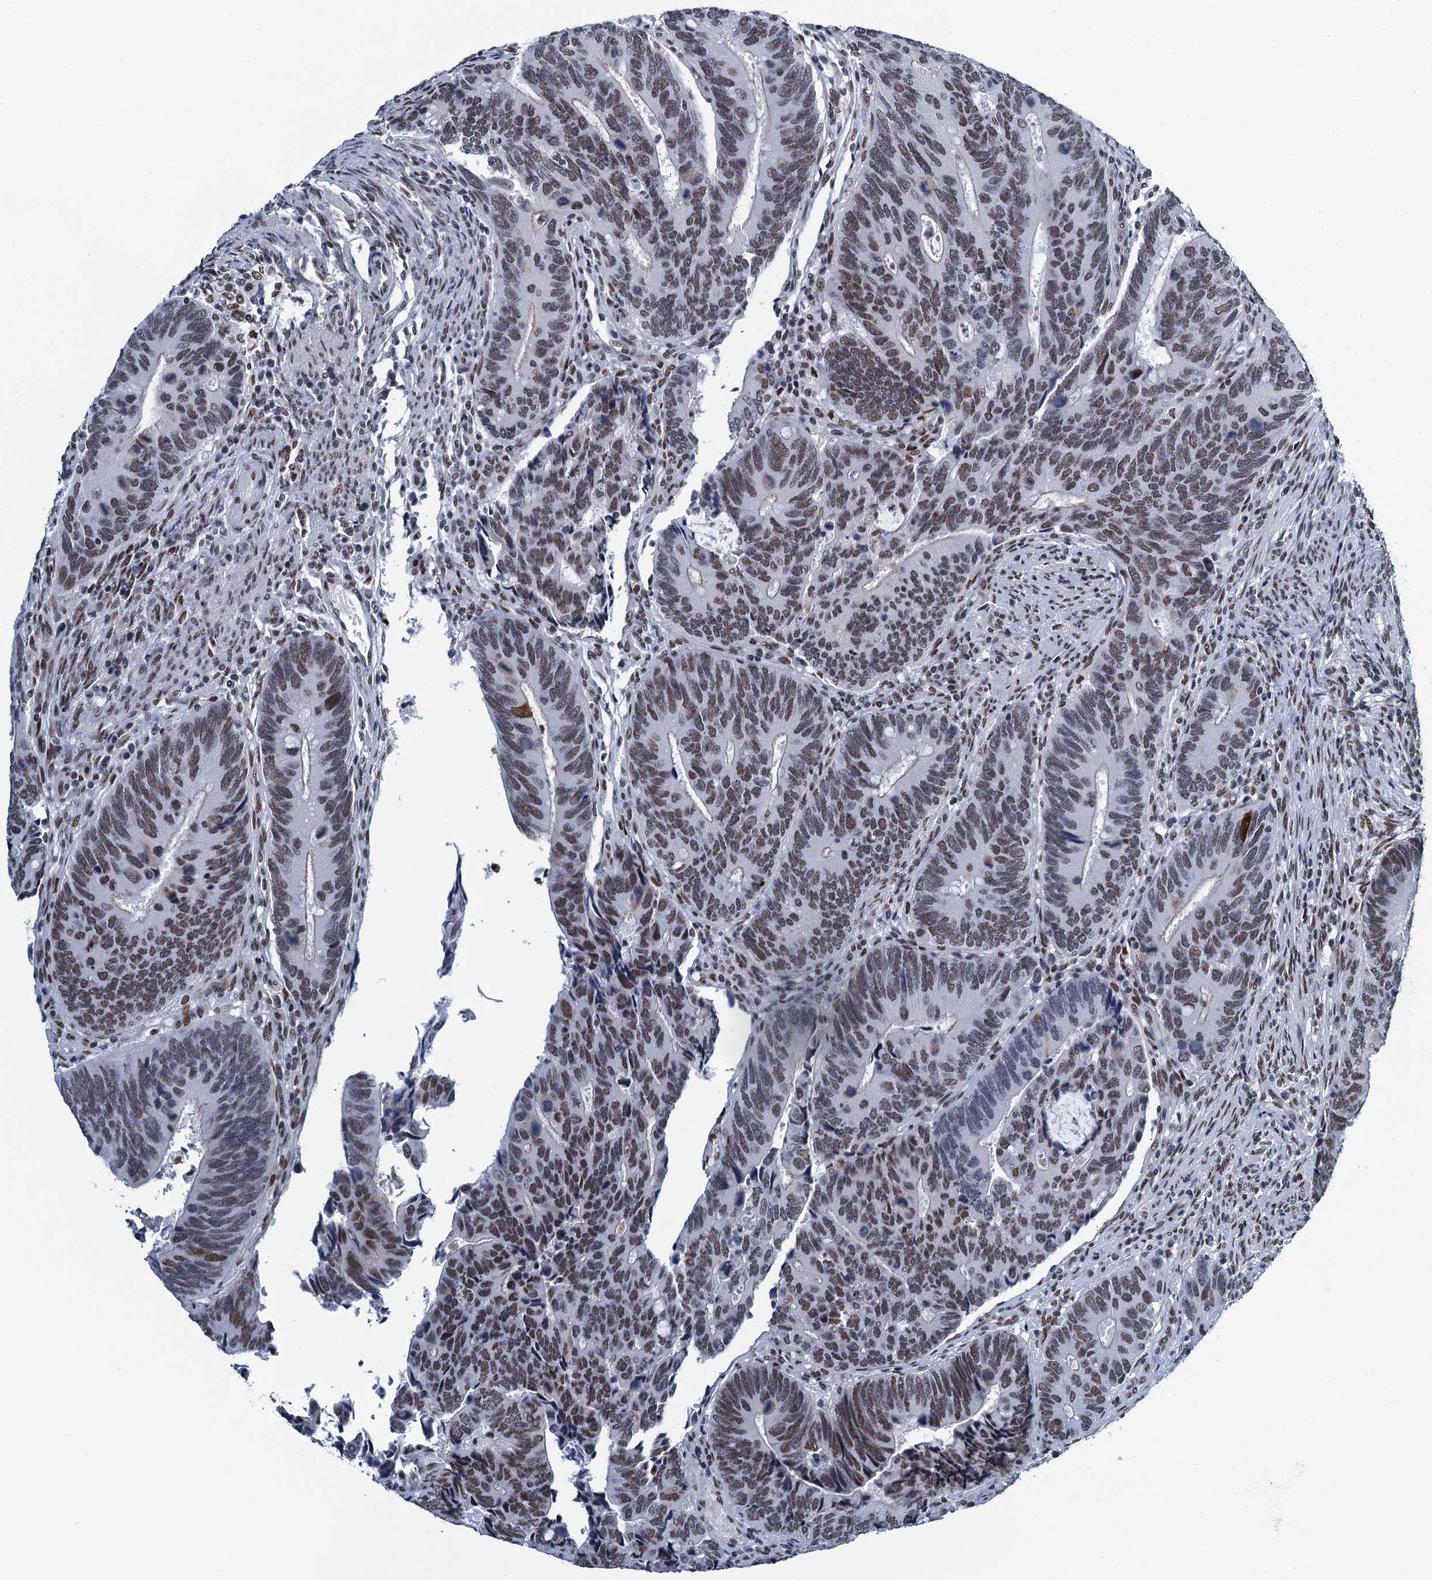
{"staining": {"intensity": "moderate", "quantity": ">75%", "location": "nuclear"}, "tissue": "colorectal cancer", "cell_type": "Tumor cells", "image_type": "cancer", "snomed": [{"axis": "morphology", "description": "Adenocarcinoma, NOS"}, {"axis": "topography", "description": "Colon"}], "caption": "Immunohistochemistry image of neoplastic tissue: human adenocarcinoma (colorectal) stained using immunohistochemistry (IHC) shows medium levels of moderate protein expression localized specifically in the nuclear of tumor cells, appearing as a nuclear brown color.", "gene": "HNRNPUL2", "patient": {"sex": "male", "age": 87}}